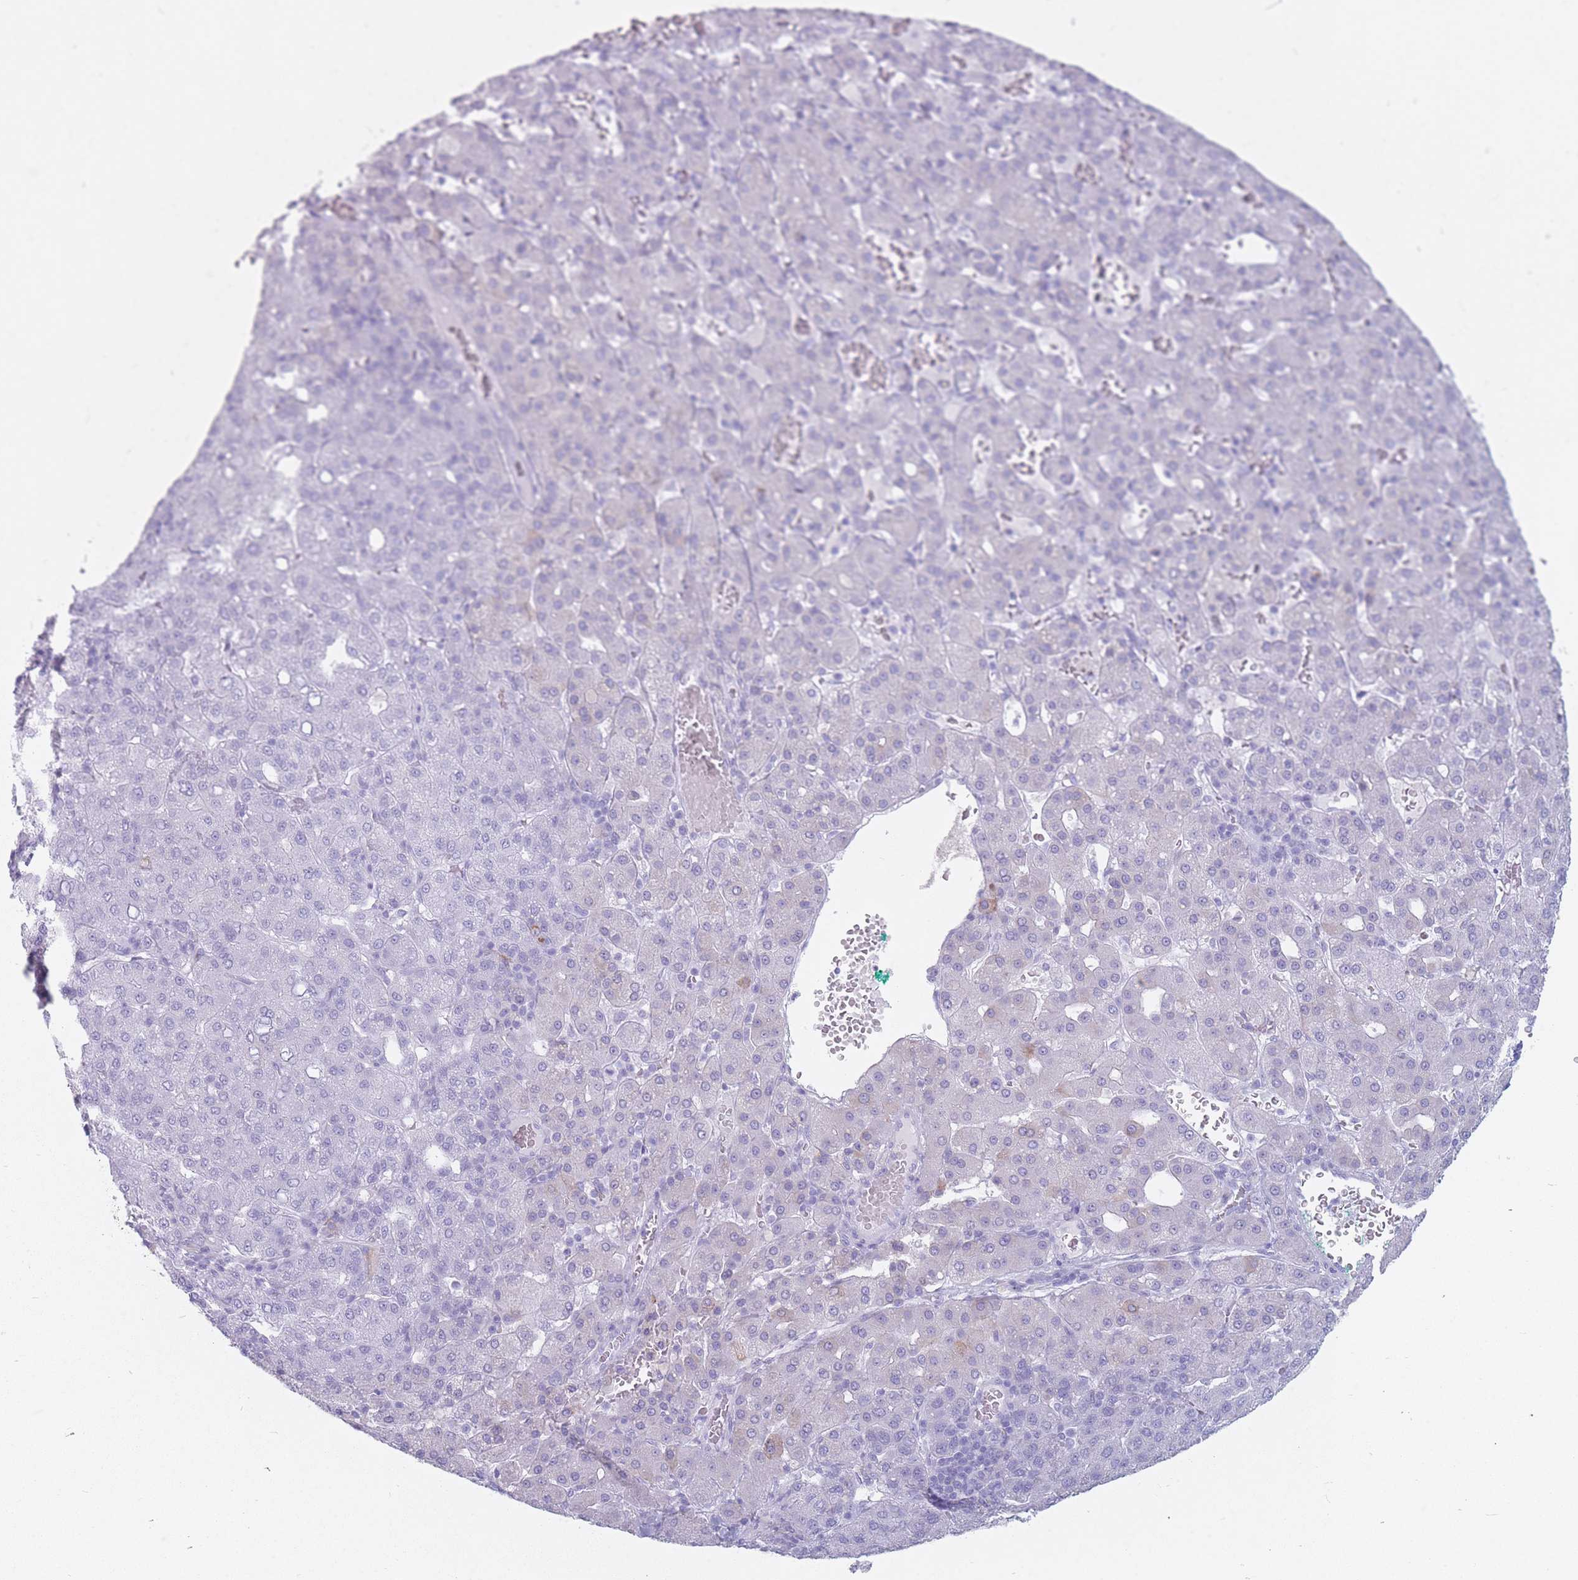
{"staining": {"intensity": "negative", "quantity": "none", "location": "none"}, "tissue": "liver cancer", "cell_type": "Tumor cells", "image_type": "cancer", "snomed": [{"axis": "morphology", "description": "Carcinoma, Hepatocellular, NOS"}, {"axis": "topography", "description": "Liver"}], "caption": "Tumor cells show no significant positivity in liver cancer. Brightfield microscopy of immunohistochemistry (IHC) stained with DAB (3,3'-diaminobenzidine) (brown) and hematoxylin (blue), captured at high magnification.", "gene": "ST3GAL5", "patient": {"sex": "male", "age": 65}}